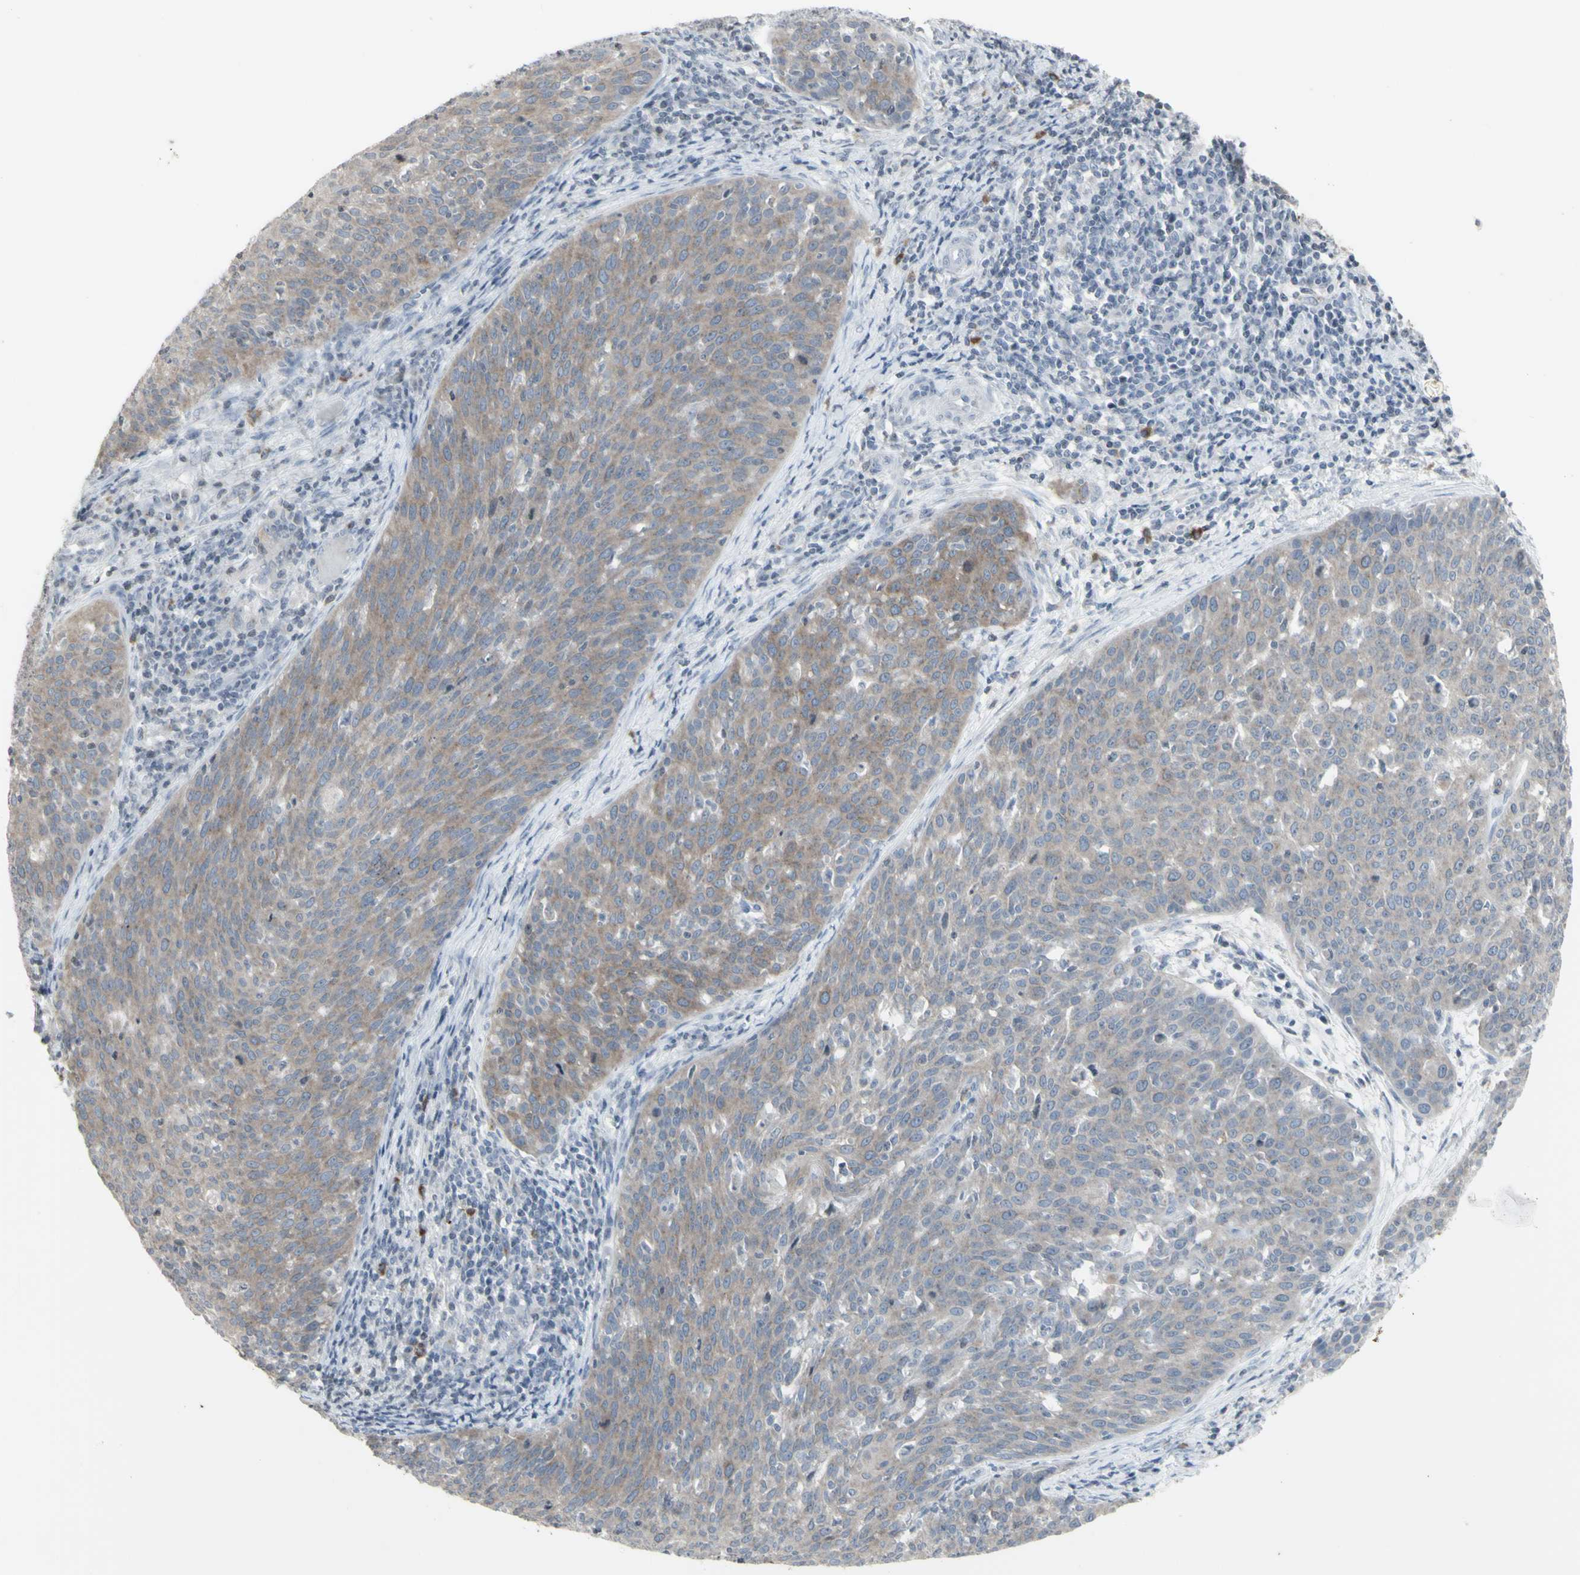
{"staining": {"intensity": "weak", "quantity": ">75%", "location": "cytoplasmic/membranous"}, "tissue": "cervical cancer", "cell_type": "Tumor cells", "image_type": "cancer", "snomed": [{"axis": "morphology", "description": "Squamous cell carcinoma, NOS"}, {"axis": "topography", "description": "Cervix"}], "caption": "Immunohistochemical staining of human squamous cell carcinoma (cervical) demonstrates low levels of weak cytoplasmic/membranous protein staining in approximately >75% of tumor cells.", "gene": "MUC5AC", "patient": {"sex": "female", "age": 38}}